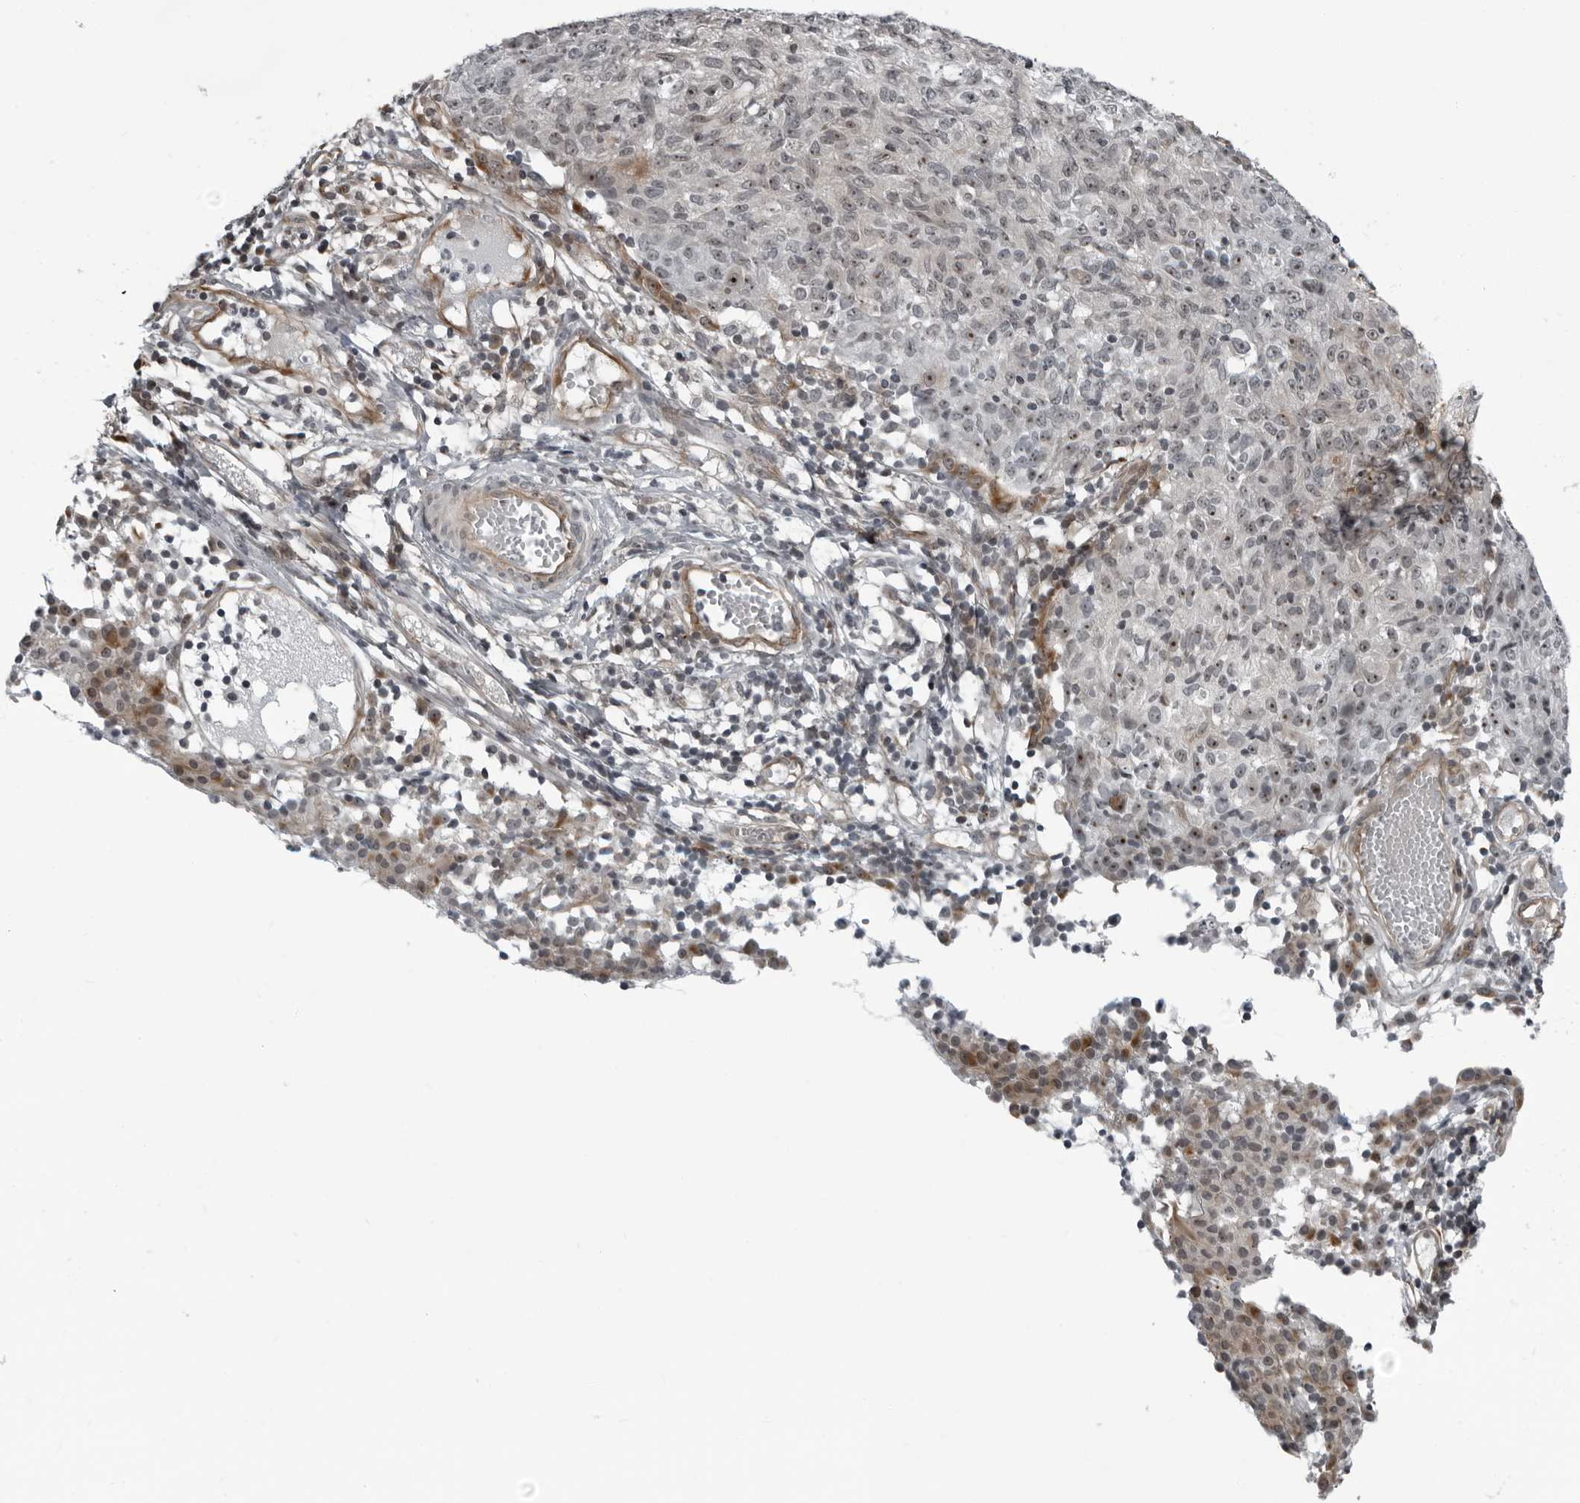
{"staining": {"intensity": "moderate", "quantity": "<25%", "location": "nuclear"}, "tissue": "ovarian cancer", "cell_type": "Tumor cells", "image_type": "cancer", "snomed": [{"axis": "morphology", "description": "Carcinoma, endometroid"}, {"axis": "topography", "description": "Ovary"}], "caption": "The histopathology image exhibits staining of ovarian cancer, revealing moderate nuclear protein expression (brown color) within tumor cells.", "gene": "FAM102B", "patient": {"sex": "female", "age": 42}}